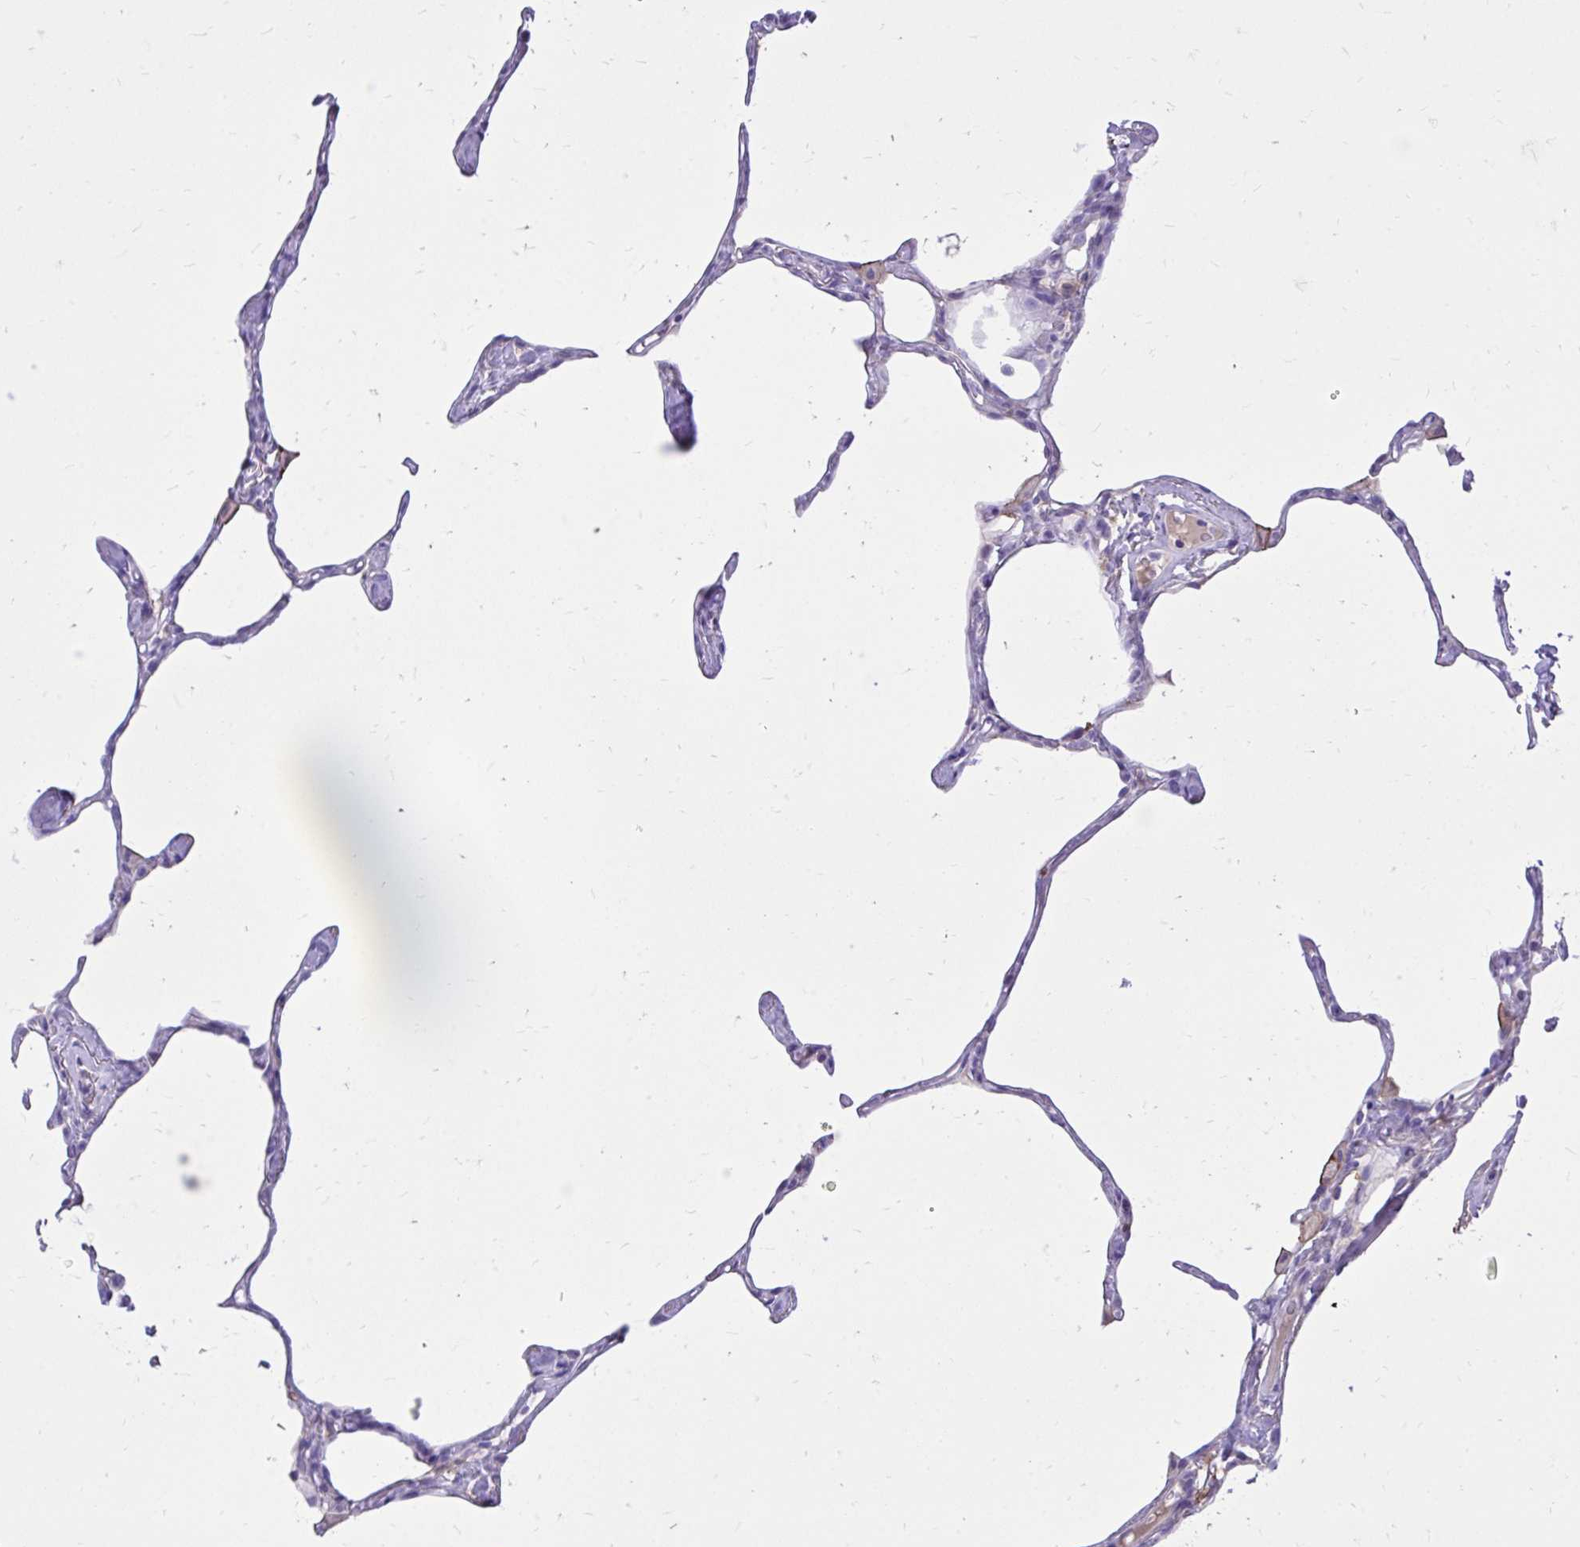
{"staining": {"intensity": "negative", "quantity": "none", "location": "none"}, "tissue": "lung", "cell_type": "Alveolar cells", "image_type": "normal", "snomed": [{"axis": "morphology", "description": "Normal tissue, NOS"}, {"axis": "topography", "description": "Lung"}], "caption": "High magnification brightfield microscopy of normal lung stained with DAB (brown) and counterstained with hematoxylin (blue): alveolar cells show no significant expression. (Brightfield microscopy of DAB IHC at high magnification).", "gene": "TLR7", "patient": {"sex": "male", "age": 65}}